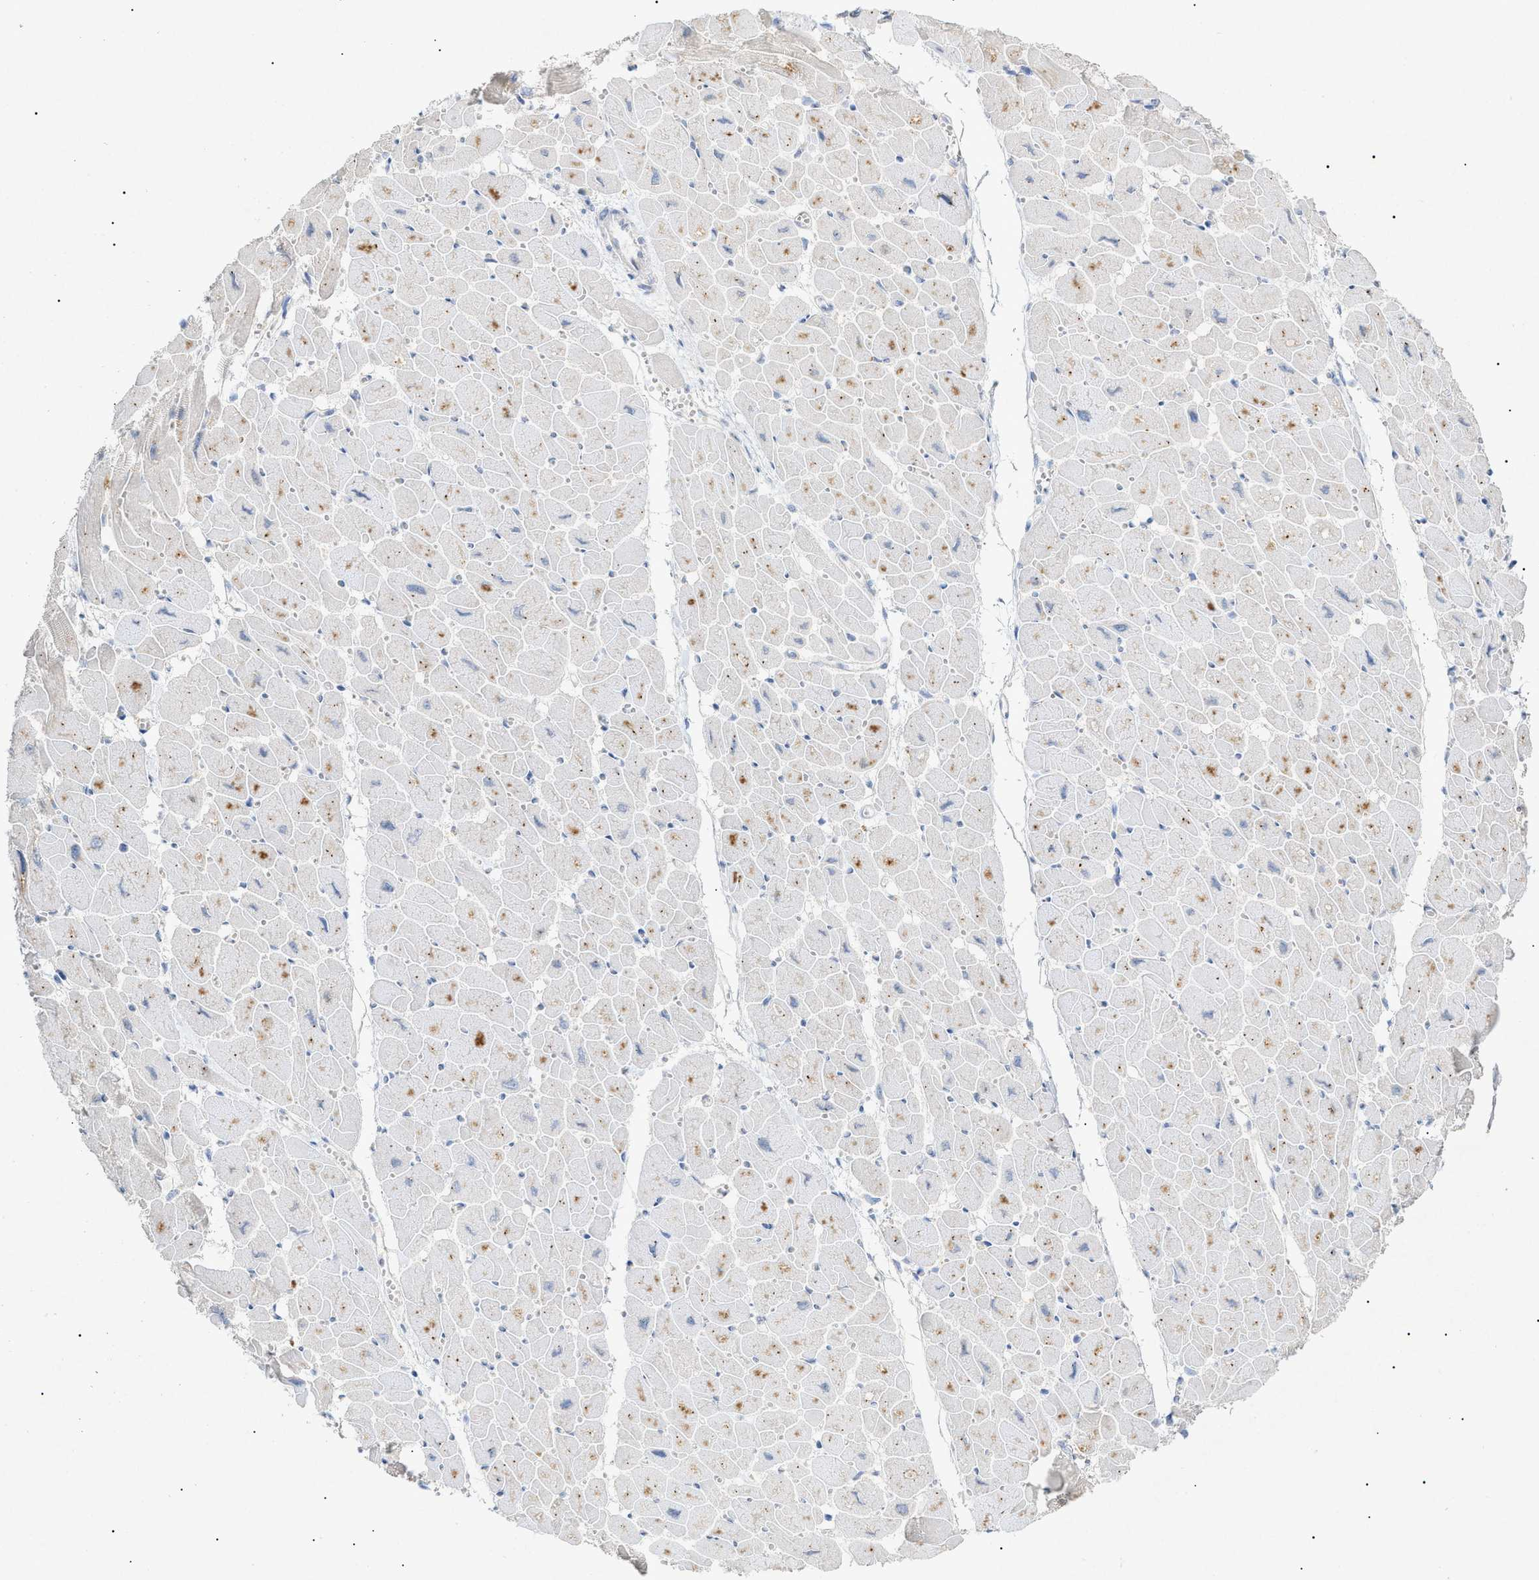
{"staining": {"intensity": "moderate", "quantity": "<25%", "location": "cytoplasmic/membranous"}, "tissue": "heart muscle", "cell_type": "Cardiomyocytes", "image_type": "normal", "snomed": [{"axis": "morphology", "description": "Normal tissue, NOS"}, {"axis": "topography", "description": "Heart"}], "caption": "Benign heart muscle shows moderate cytoplasmic/membranous staining in about <25% of cardiomyocytes.", "gene": "SLC25A31", "patient": {"sex": "female", "age": 54}}